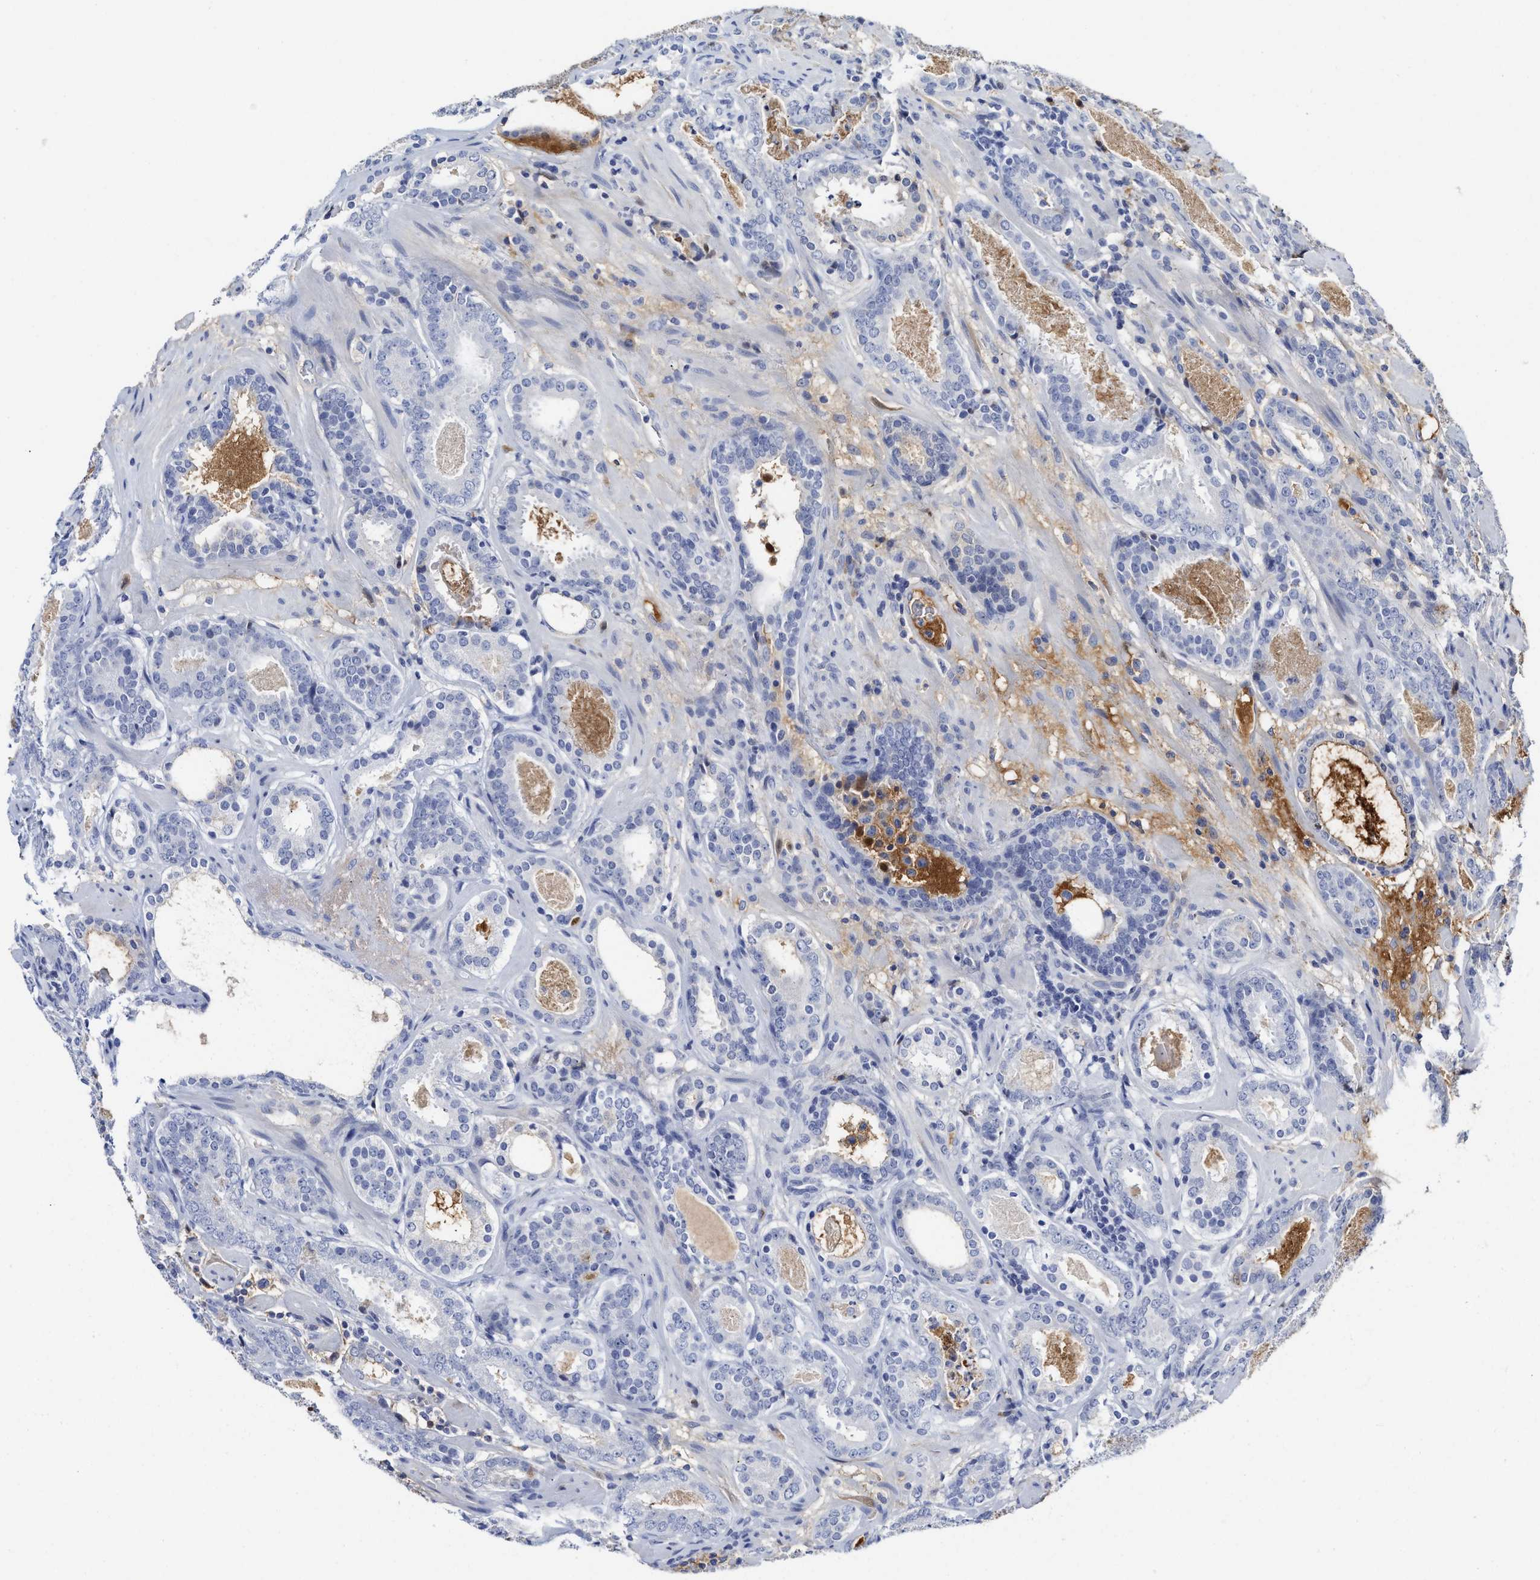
{"staining": {"intensity": "negative", "quantity": "none", "location": "none"}, "tissue": "prostate cancer", "cell_type": "Tumor cells", "image_type": "cancer", "snomed": [{"axis": "morphology", "description": "Adenocarcinoma, Low grade"}, {"axis": "topography", "description": "Prostate"}], "caption": "Protein analysis of prostate cancer (low-grade adenocarcinoma) demonstrates no significant staining in tumor cells. Brightfield microscopy of IHC stained with DAB (brown) and hematoxylin (blue), captured at high magnification.", "gene": "C2", "patient": {"sex": "male", "age": 69}}